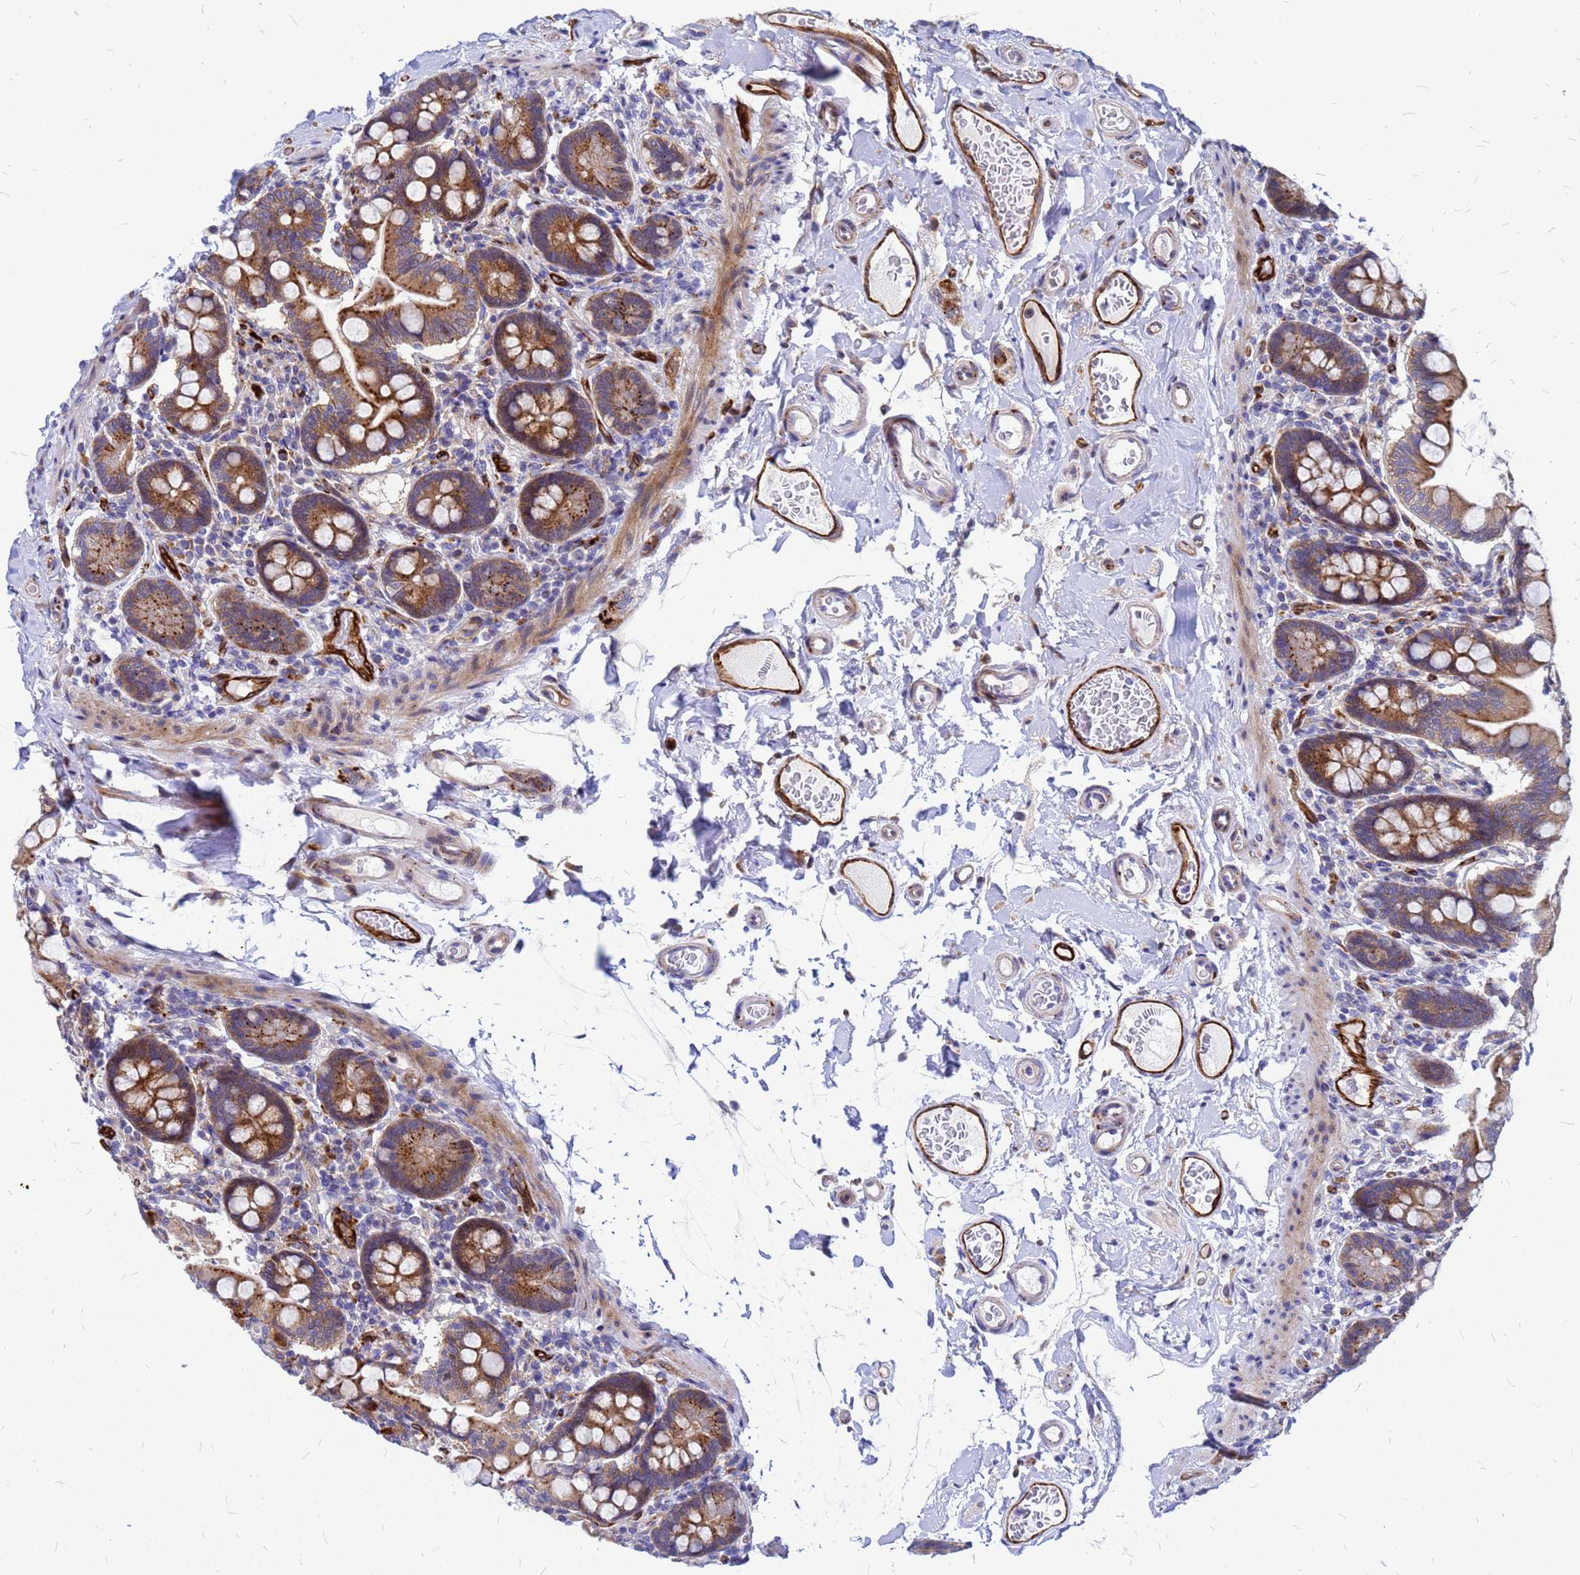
{"staining": {"intensity": "strong", "quantity": ">75%", "location": "cytoplasmic/membranous"}, "tissue": "small intestine", "cell_type": "Glandular cells", "image_type": "normal", "snomed": [{"axis": "morphology", "description": "Normal tissue, NOS"}, {"axis": "topography", "description": "Small intestine"}], "caption": "Immunohistochemistry (IHC) histopathology image of normal small intestine: human small intestine stained using immunohistochemistry demonstrates high levels of strong protein expression localized specifically in the cytoplasmic/membranous of glandular cells, appearing as a cytoplasmic/membranous brown color.", "gene": "NOSTRIN", "patient": {"sex": "female", "age": 64}}